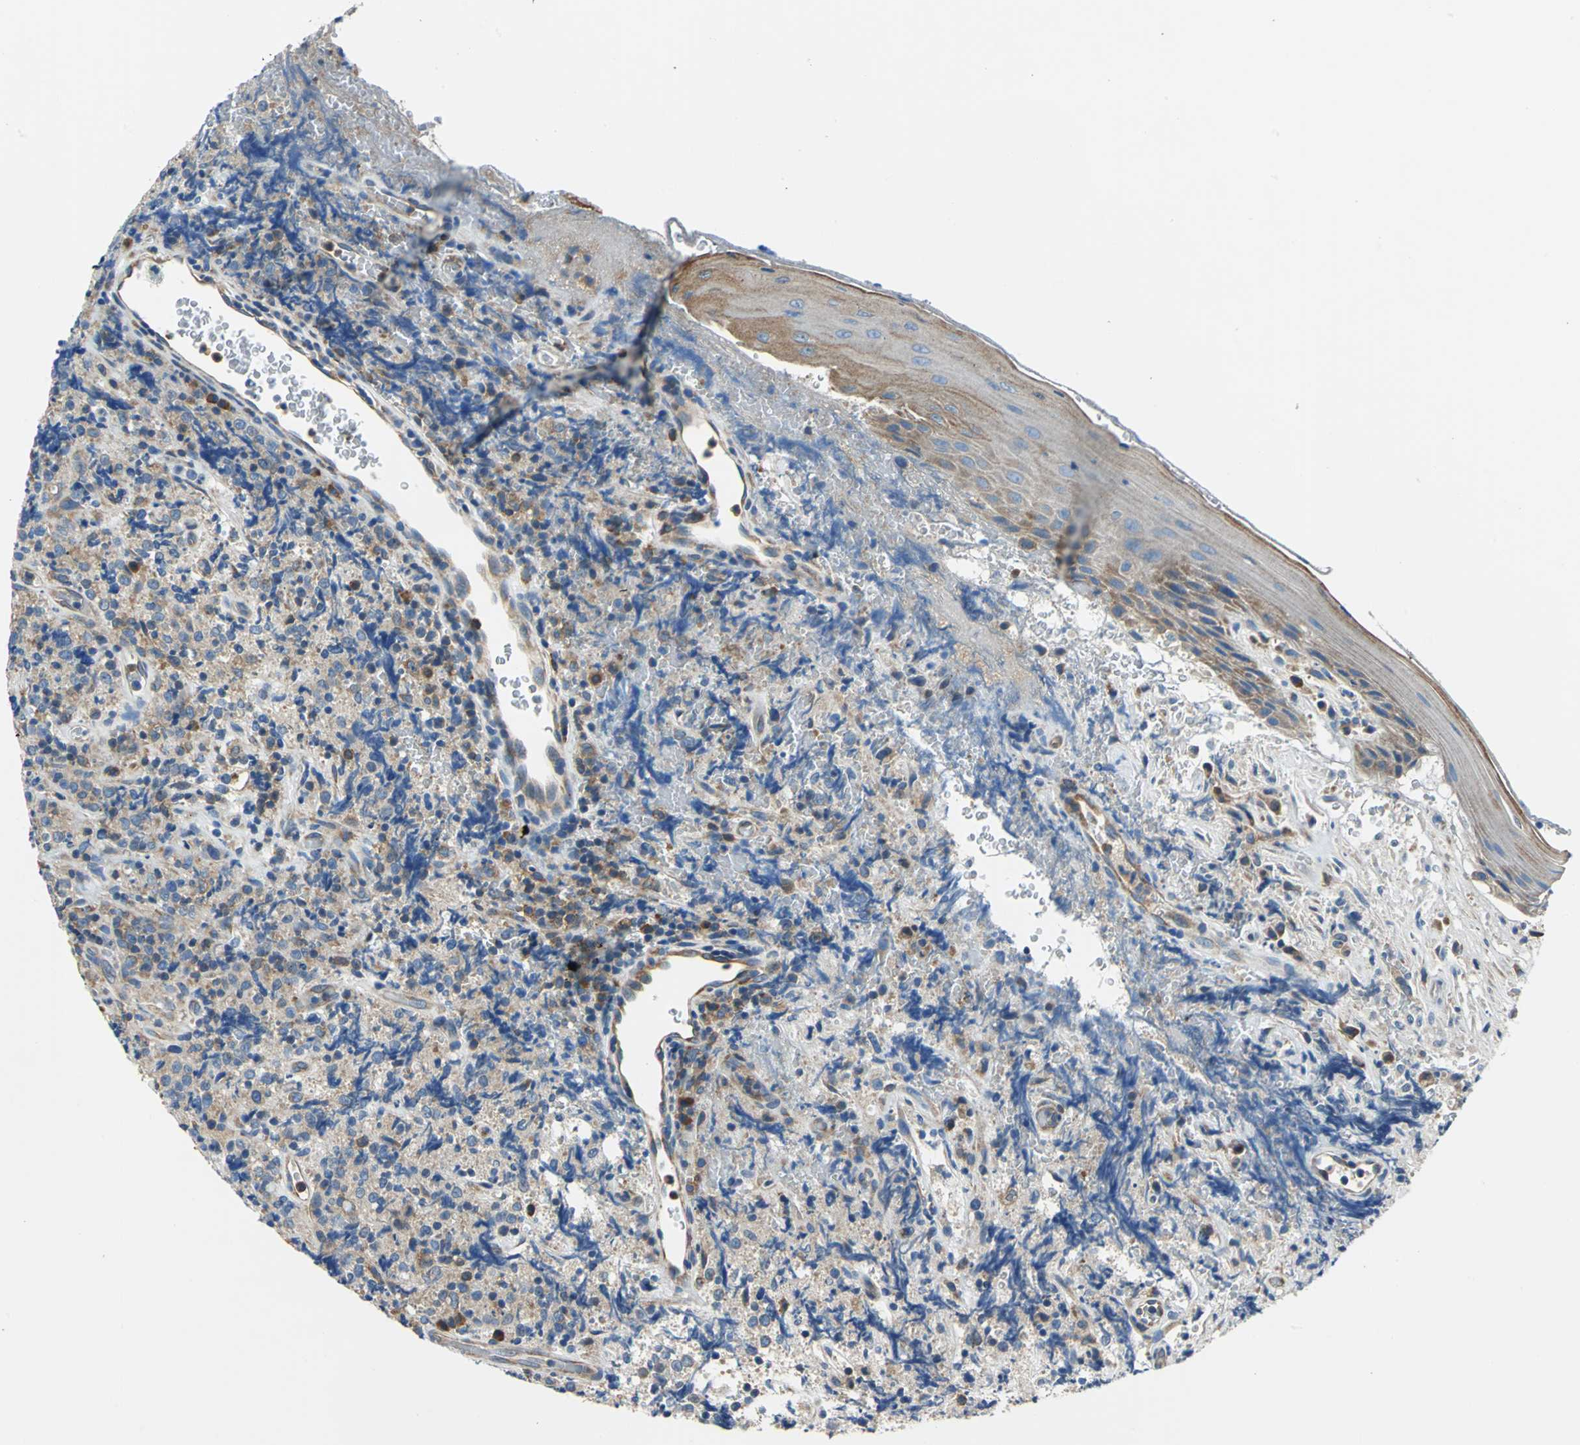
{"staining": {"intensity": "moderate", "quantity": ">75%", "location": "cytoplasmic/membranous"}, "tissue": "lymphoma", "cell_type": "Tumor cells", "image_type": "cancer", "snomed": [{"axis": "morphology", "description": "Malignant lymphoma, non-Hodgkin's type, High grade"}, {"axis": "topography", "description": "Tonsil"}], "caption": "Human malignant lymphoma, non-Hodgkin's type (high-grade) stained with a protein marker demonstrates moderate staining in tumor cells.", "gene": "TRIM25", "patient": {"sex": "female", "age": 36}}